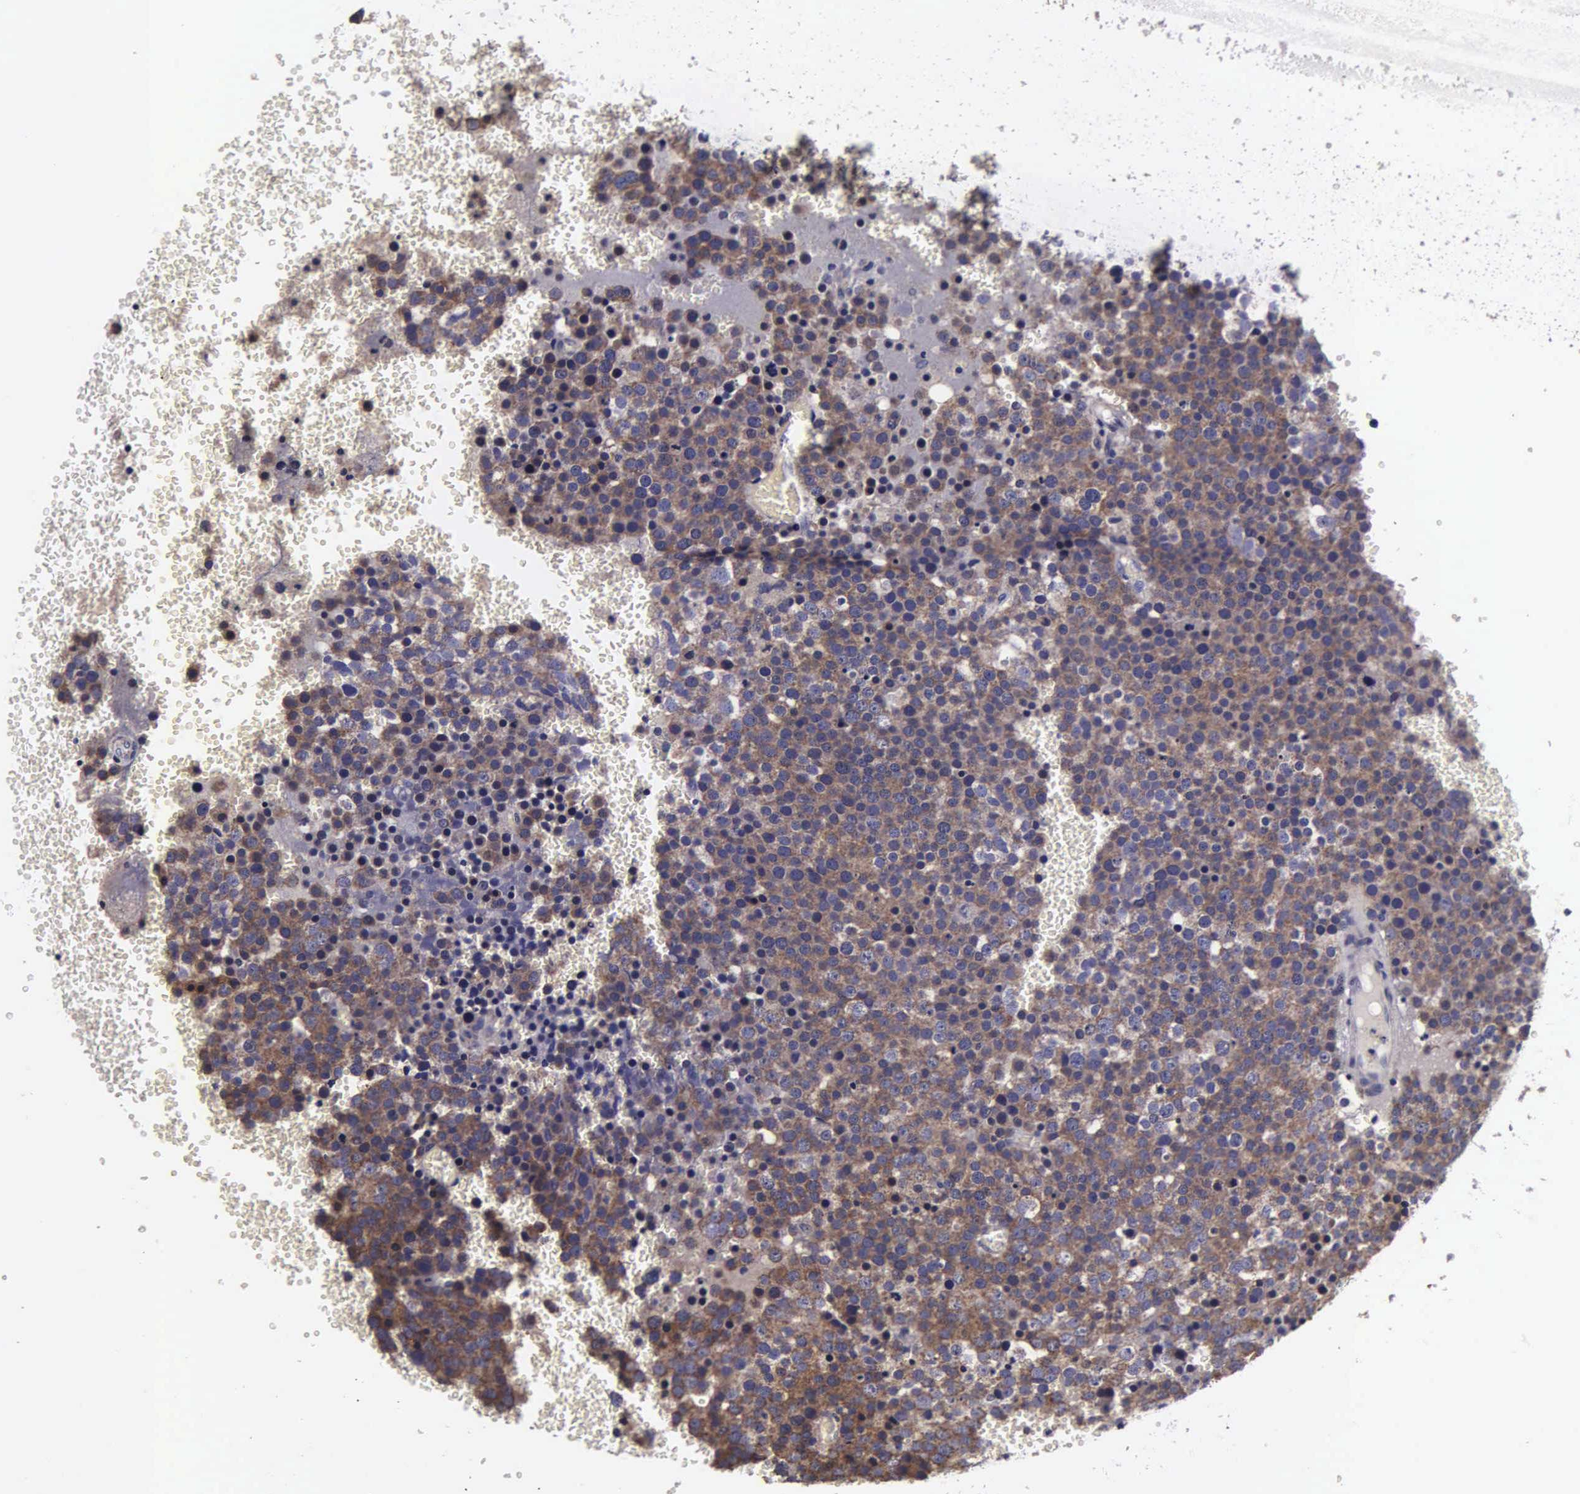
{"staining": {"intensity": "moderate", "quantity": "25%-75%", "location": "cytoplasmic/membranous"}, "tissue": "testis cancer", "cell_type": "Tumor cells", "image_type": "cancer", "snomed": [{"axis": "morphology", "description": "Seminoma, NOS"}, {"axis": "topography", "description": "Testis"}], "caption": "An image of testis seminoma stained for a protein reveals moderate cytoplasmic/membranous brown staining in tumor cells. (brown staining indicates protein expression, while blue staining denotes nuclei).", "gene": "PSMA3", "patient": {"sex": "male", "age": 71}}